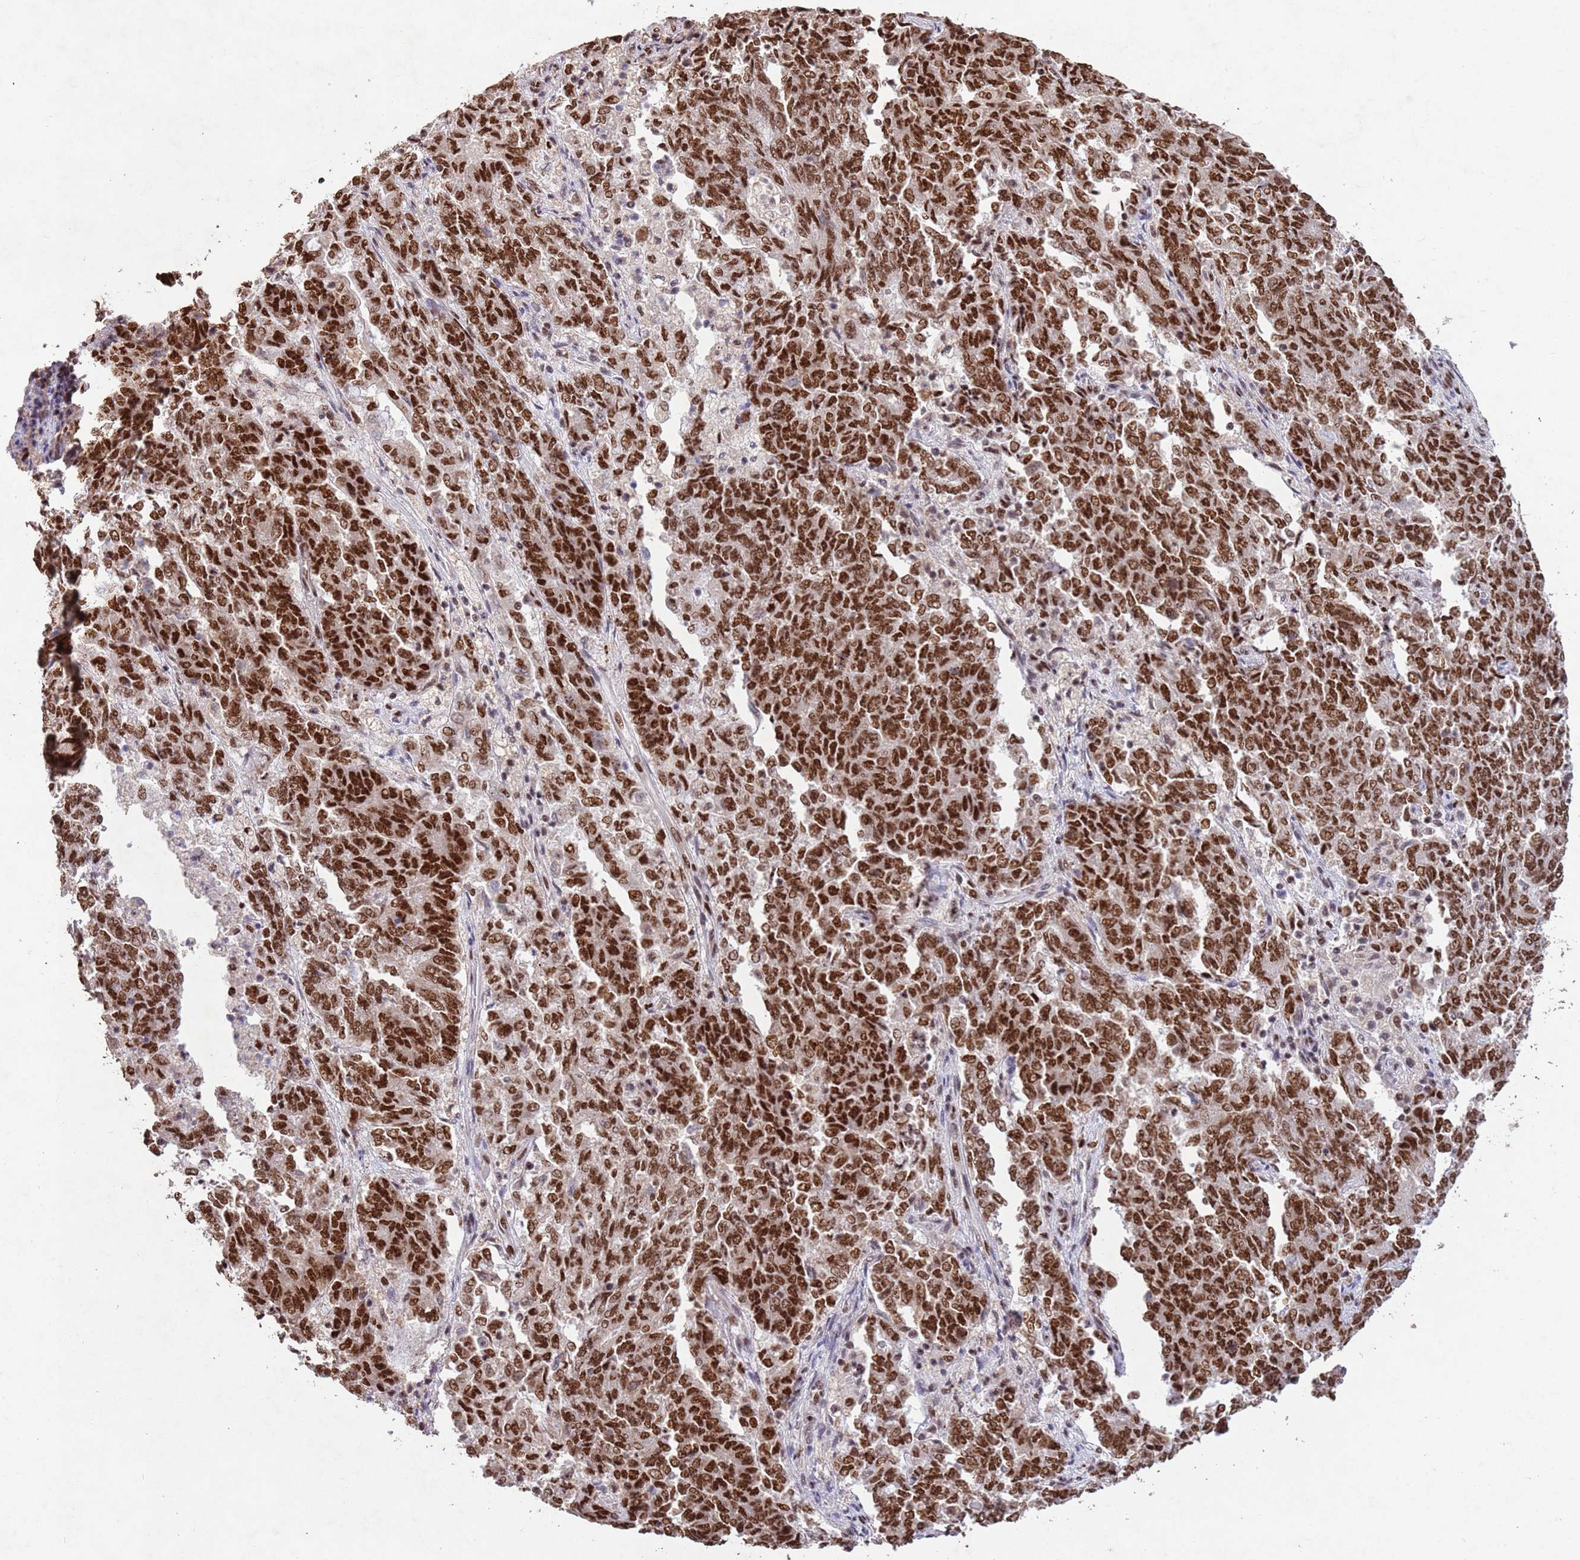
{"staining": {"intensity": "strong", "quantity": ">75%", "location": "nuclear"}, "tissue": "endometrial cancer", "cell_type": "Tumor cells", "image_type": "cancer", "snomed": [{"axis": "morphology", "description": "Adenocarcinoma, NOS"}, {"axis": "topography", "description": "Endometrium"}], "caption": "Immunohistochemical staining of human endometrial adenocarcinoma shows high levels of strong nuclear protein staining in about >75% of tumor cells. (IHC, brightfield microscopy, high magnification).", "gene": "ESF1", "patient": {"sex": "female", "age": 80}}